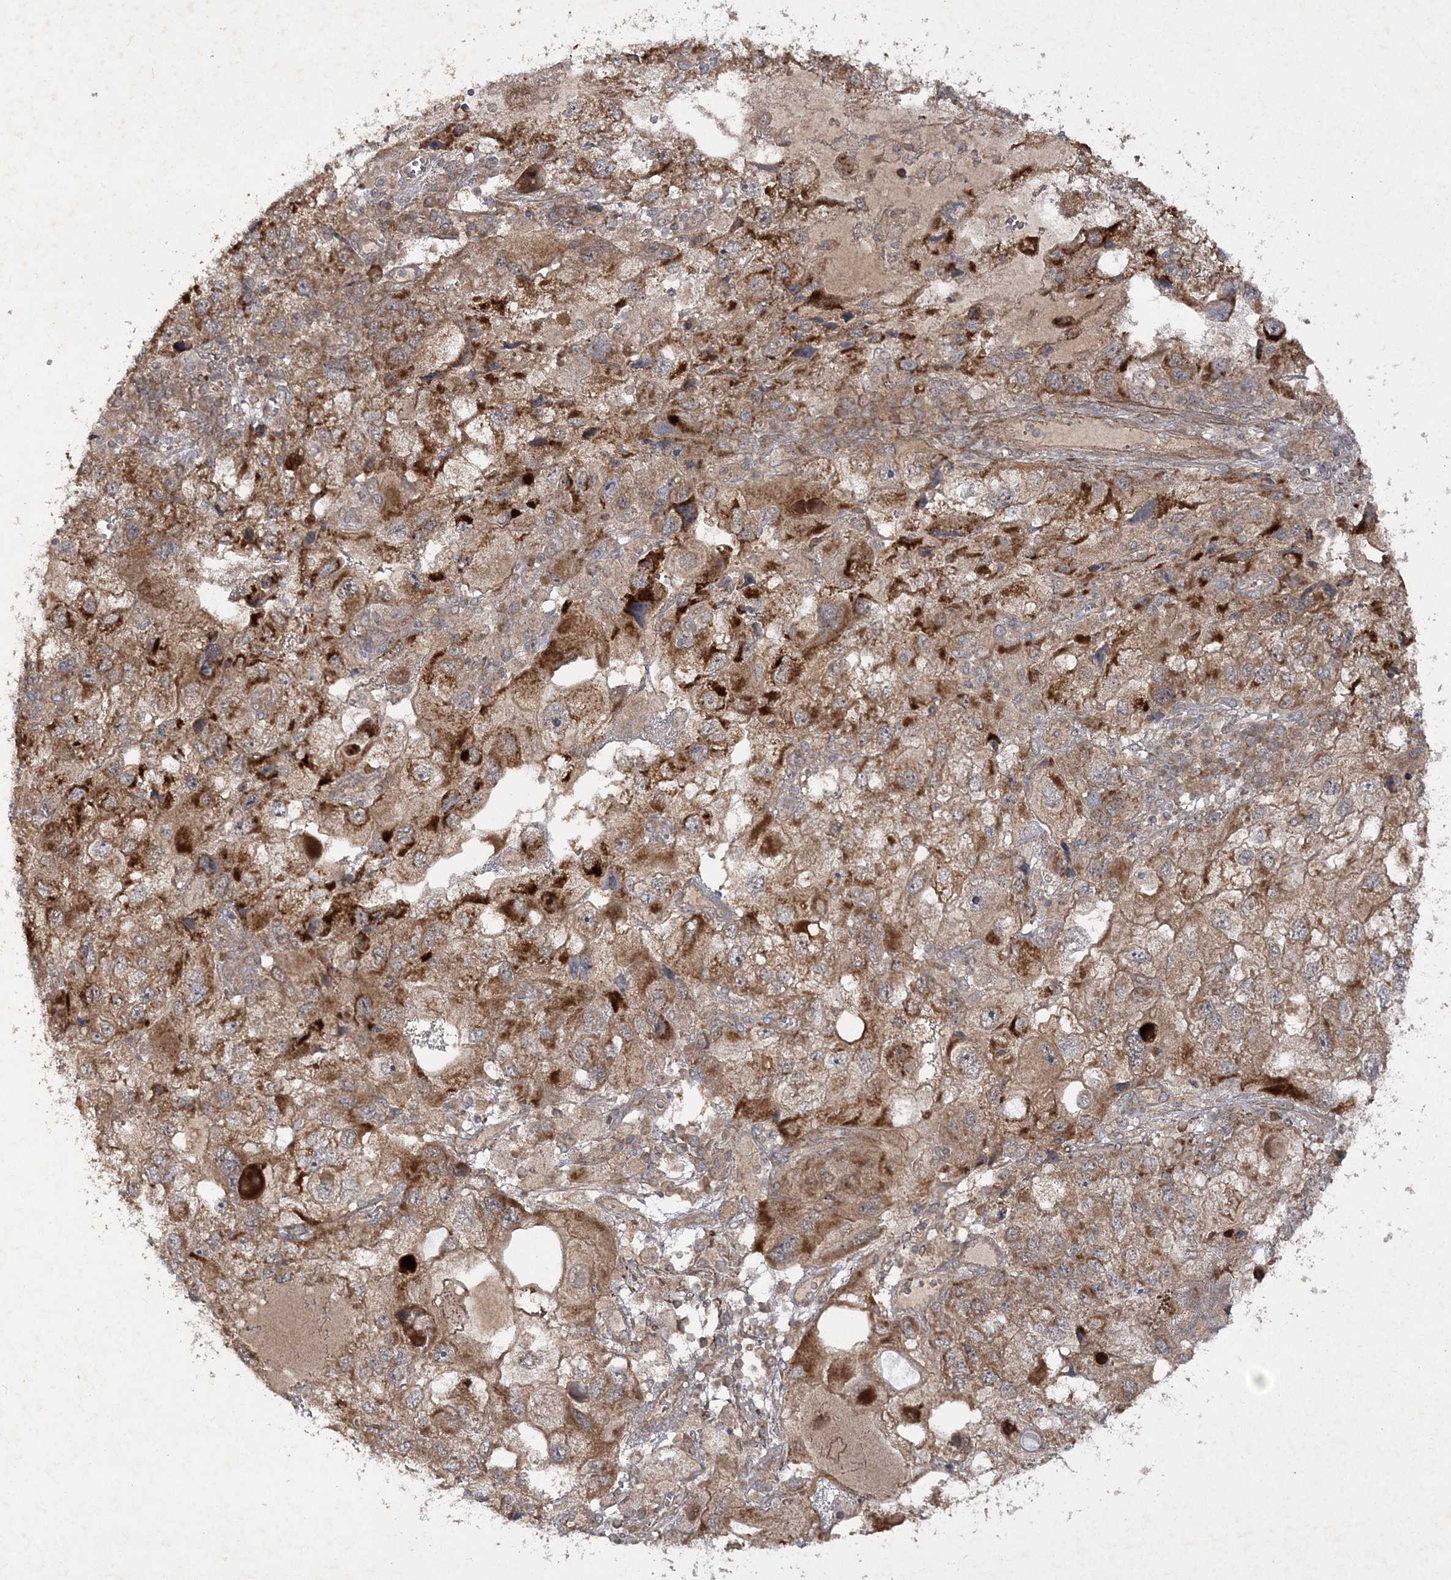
{"staining": {"intensity": "moderate", "quantity": ">75%", "location": "cytoplasmic/membranous"}, "tissue": "endometrial cancer", "cell_type": "Tumor cells", "image_type": "cancer", "snomed": [{"axis": "morphology", "description": "Adenocarcinoma, NOS"}, {"axis": "topography", "description": "Endometrium"}], "caption": "The image shows staining of endometrial cancer (adenocarcinoma), revealing moderate cytoplasmic/membranous protein expression (brown color) within tumor cells. (Stains: DAB in brown, nuclei in blue, Microscopy: brightfield microscopy at high magnification).", "gene": "MOCS2", "patient": {"sex": "female", "age": 49}}